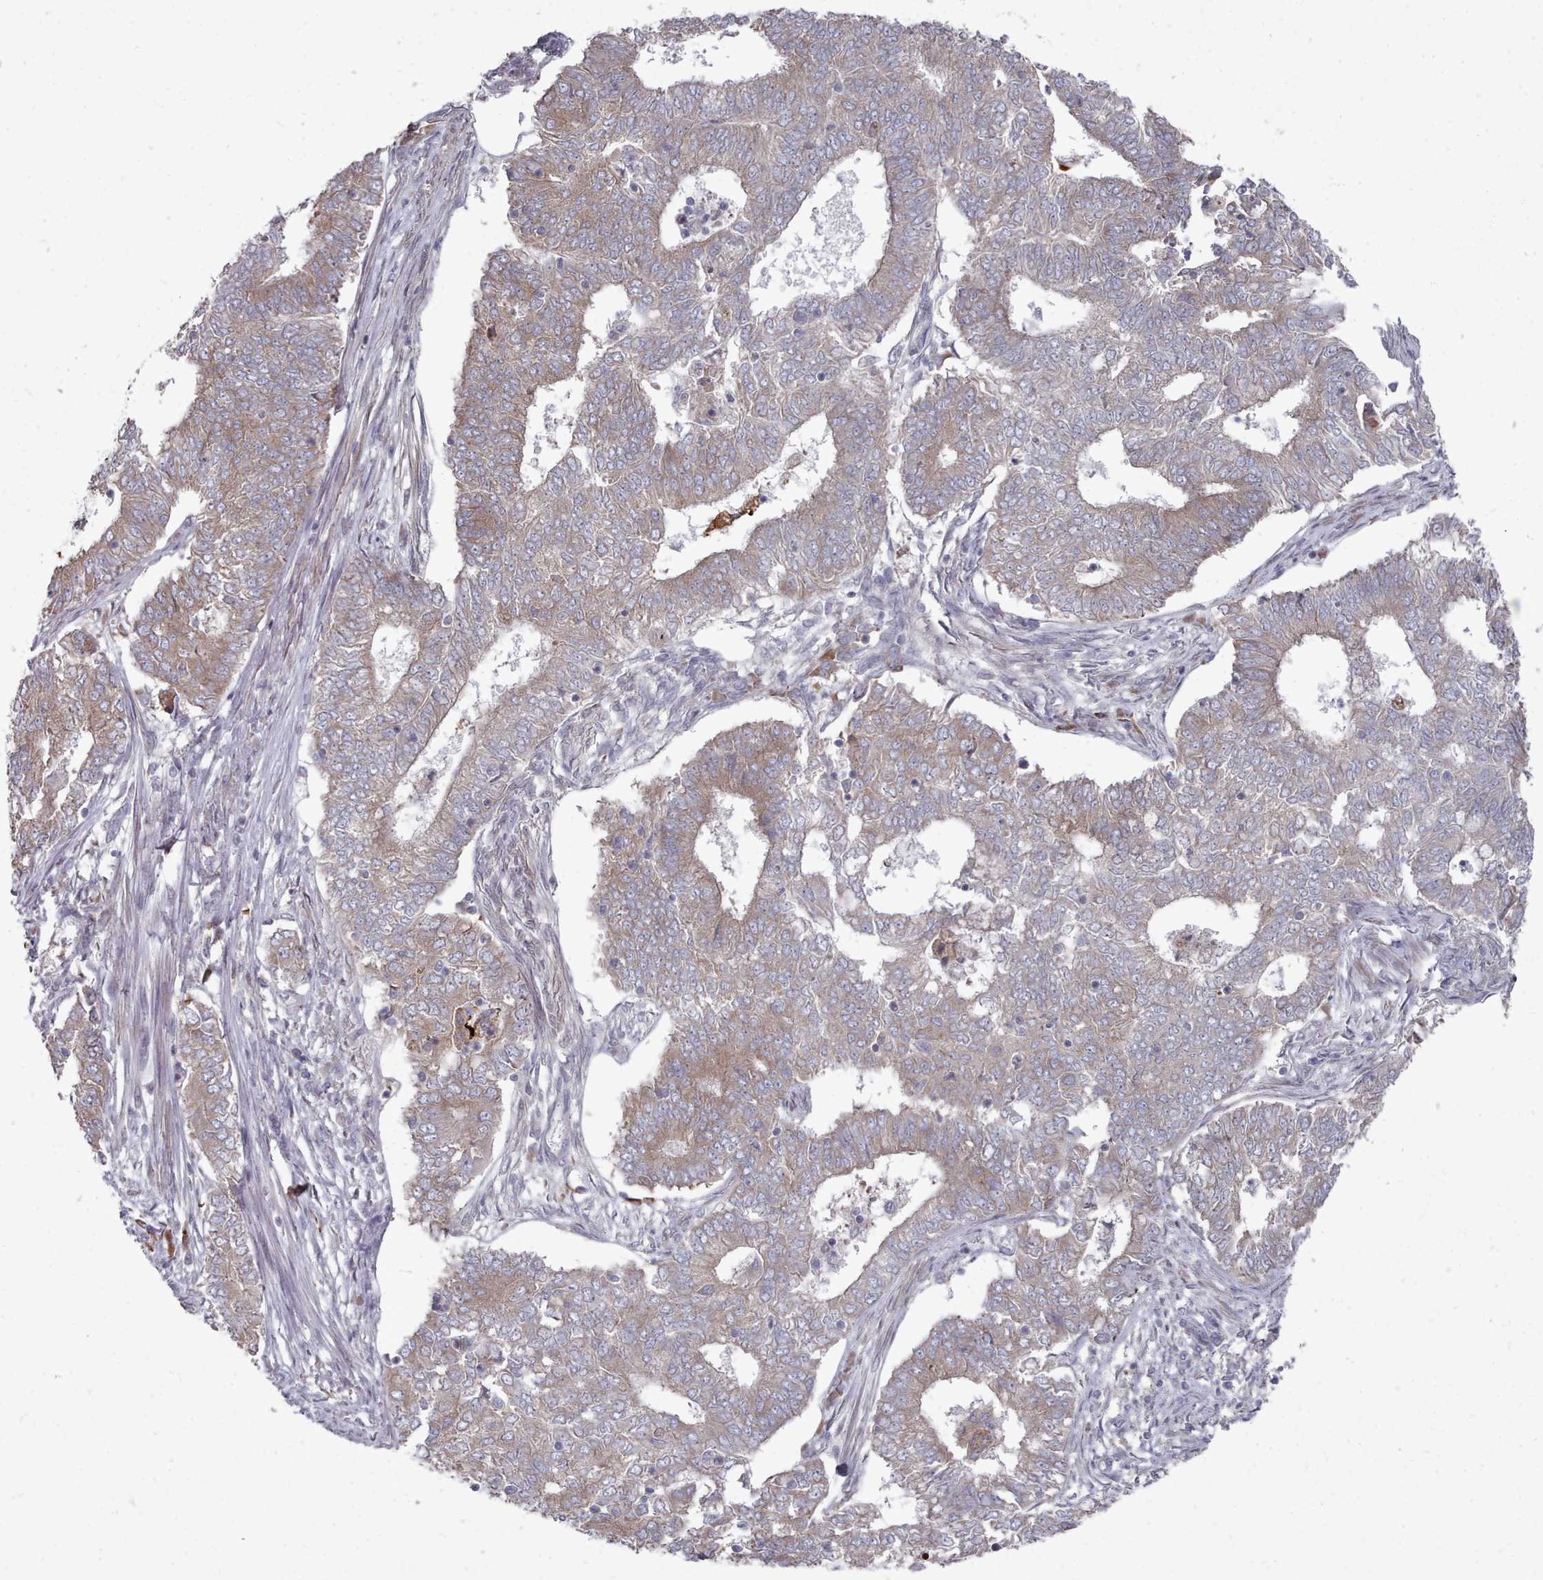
{"staining": {"intensity": "weak", "quantity": ">75%", "location": "cytoplasmic/membranous"}, "tissue": "endometrial cancer", "cell_type": "Tumor cells", "image_type": "cancer", "snomed": [{"axis": "morphology", "description": "Adenocarcinoma, NOS"}, {"axis": "topography", "description": "Endometrium"}], "caption": "The image reveals staining of endometrial cancer, revealing weak cytoplasmic/membranous protein expression (brown color) within tumor cells.", "gene": "ACKR3", "patient": {"sex": "female", "age": 62}}